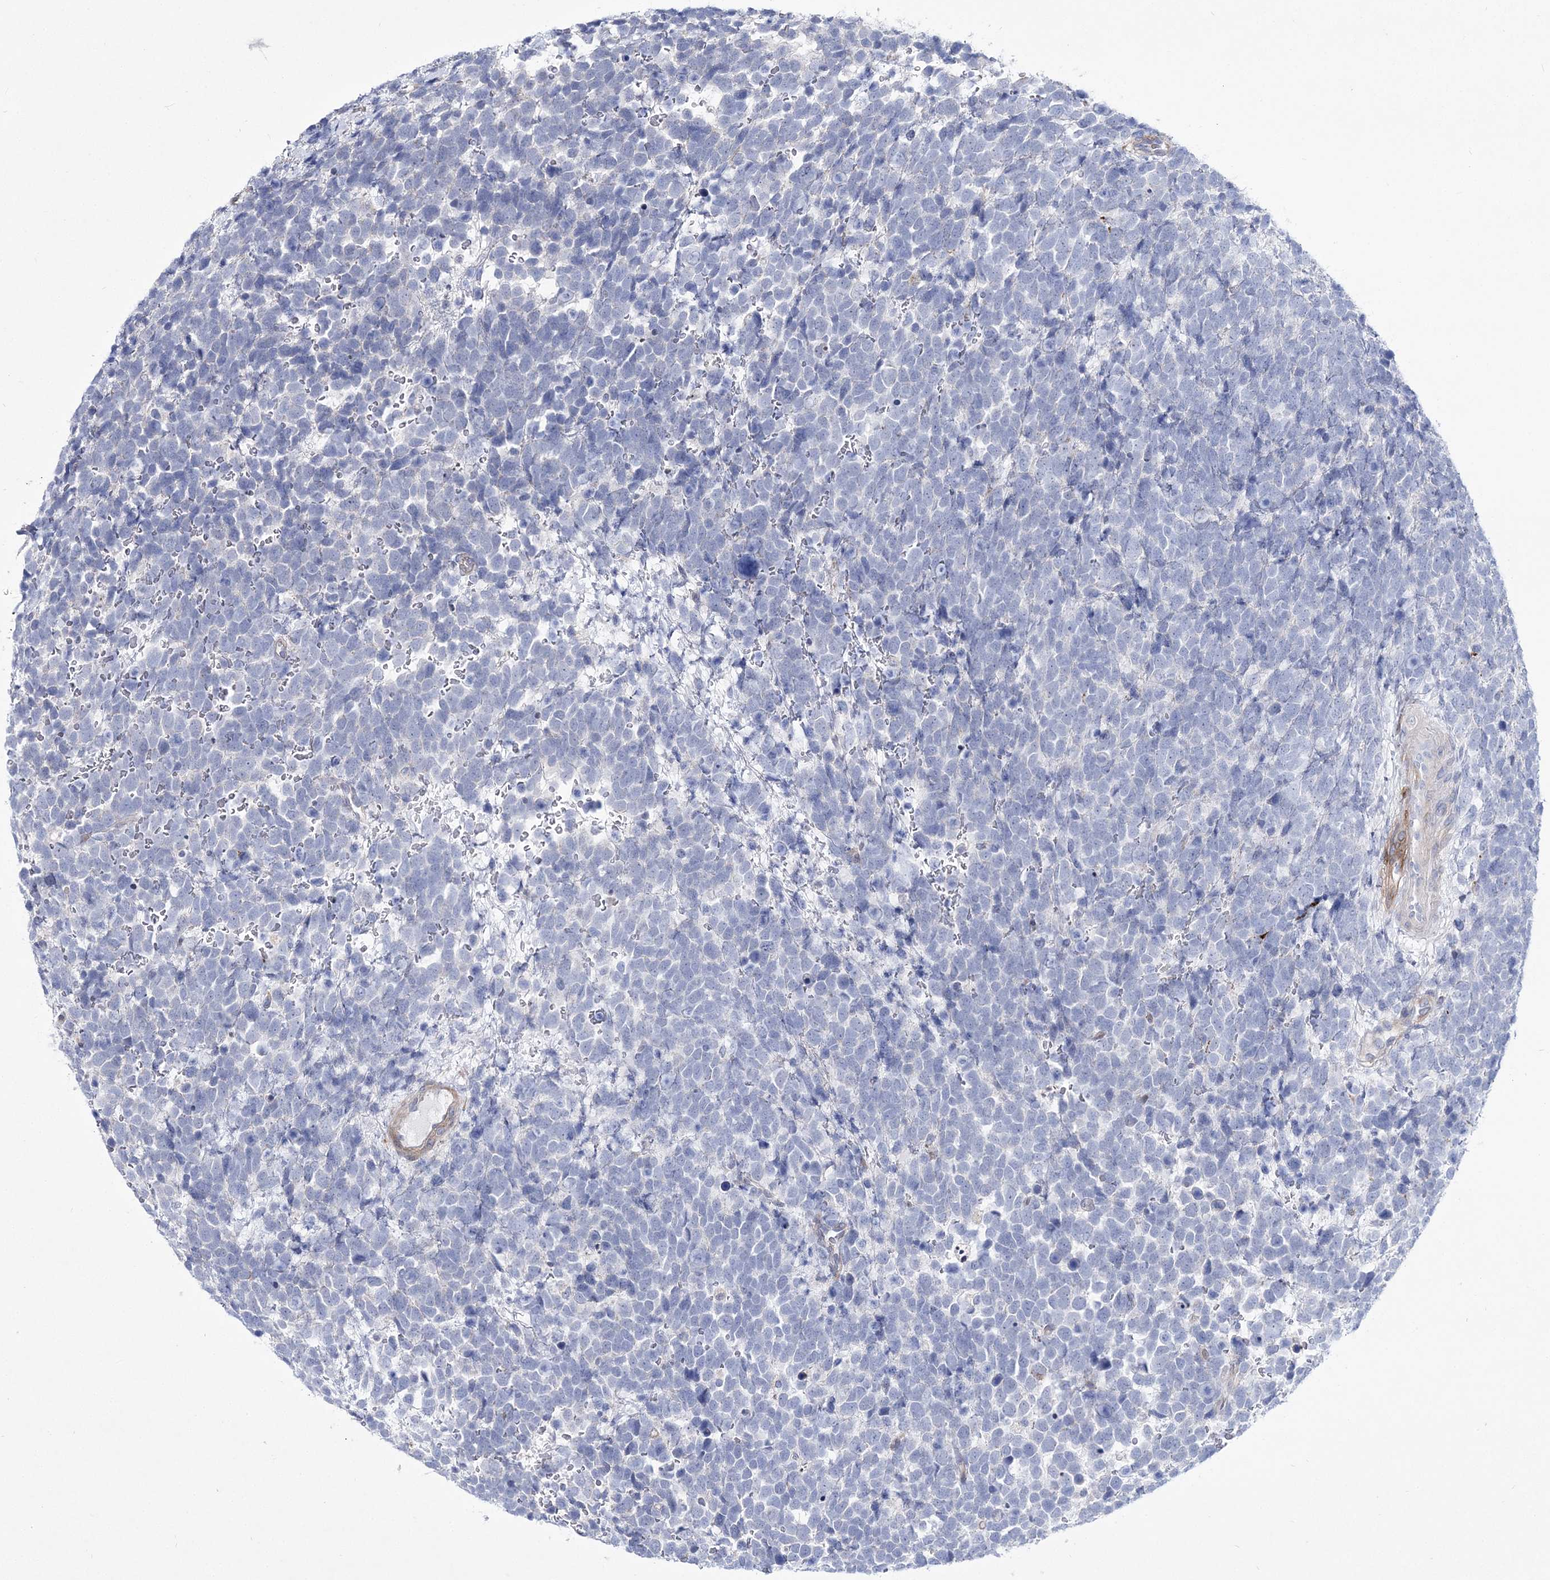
{"staining": {"intensity": "negative", "quantity": "none", "location": "none"}, "tissue": "urothelial cancer", "cell_type": "Tumor cells", "image_type": "cancer", "snomed": [{"axis": "morphology", "description": "Urothelial carcinoma, High grade"}, {"axis": "topography", "description": "Urinary bladder"}], "caption": "This is an immunohistochemistry photomicrograph of urothelial cancer. There is no staining in tumor cells.", "gene": "ANO1", "patient": {"sex": "female", "age": 82}}